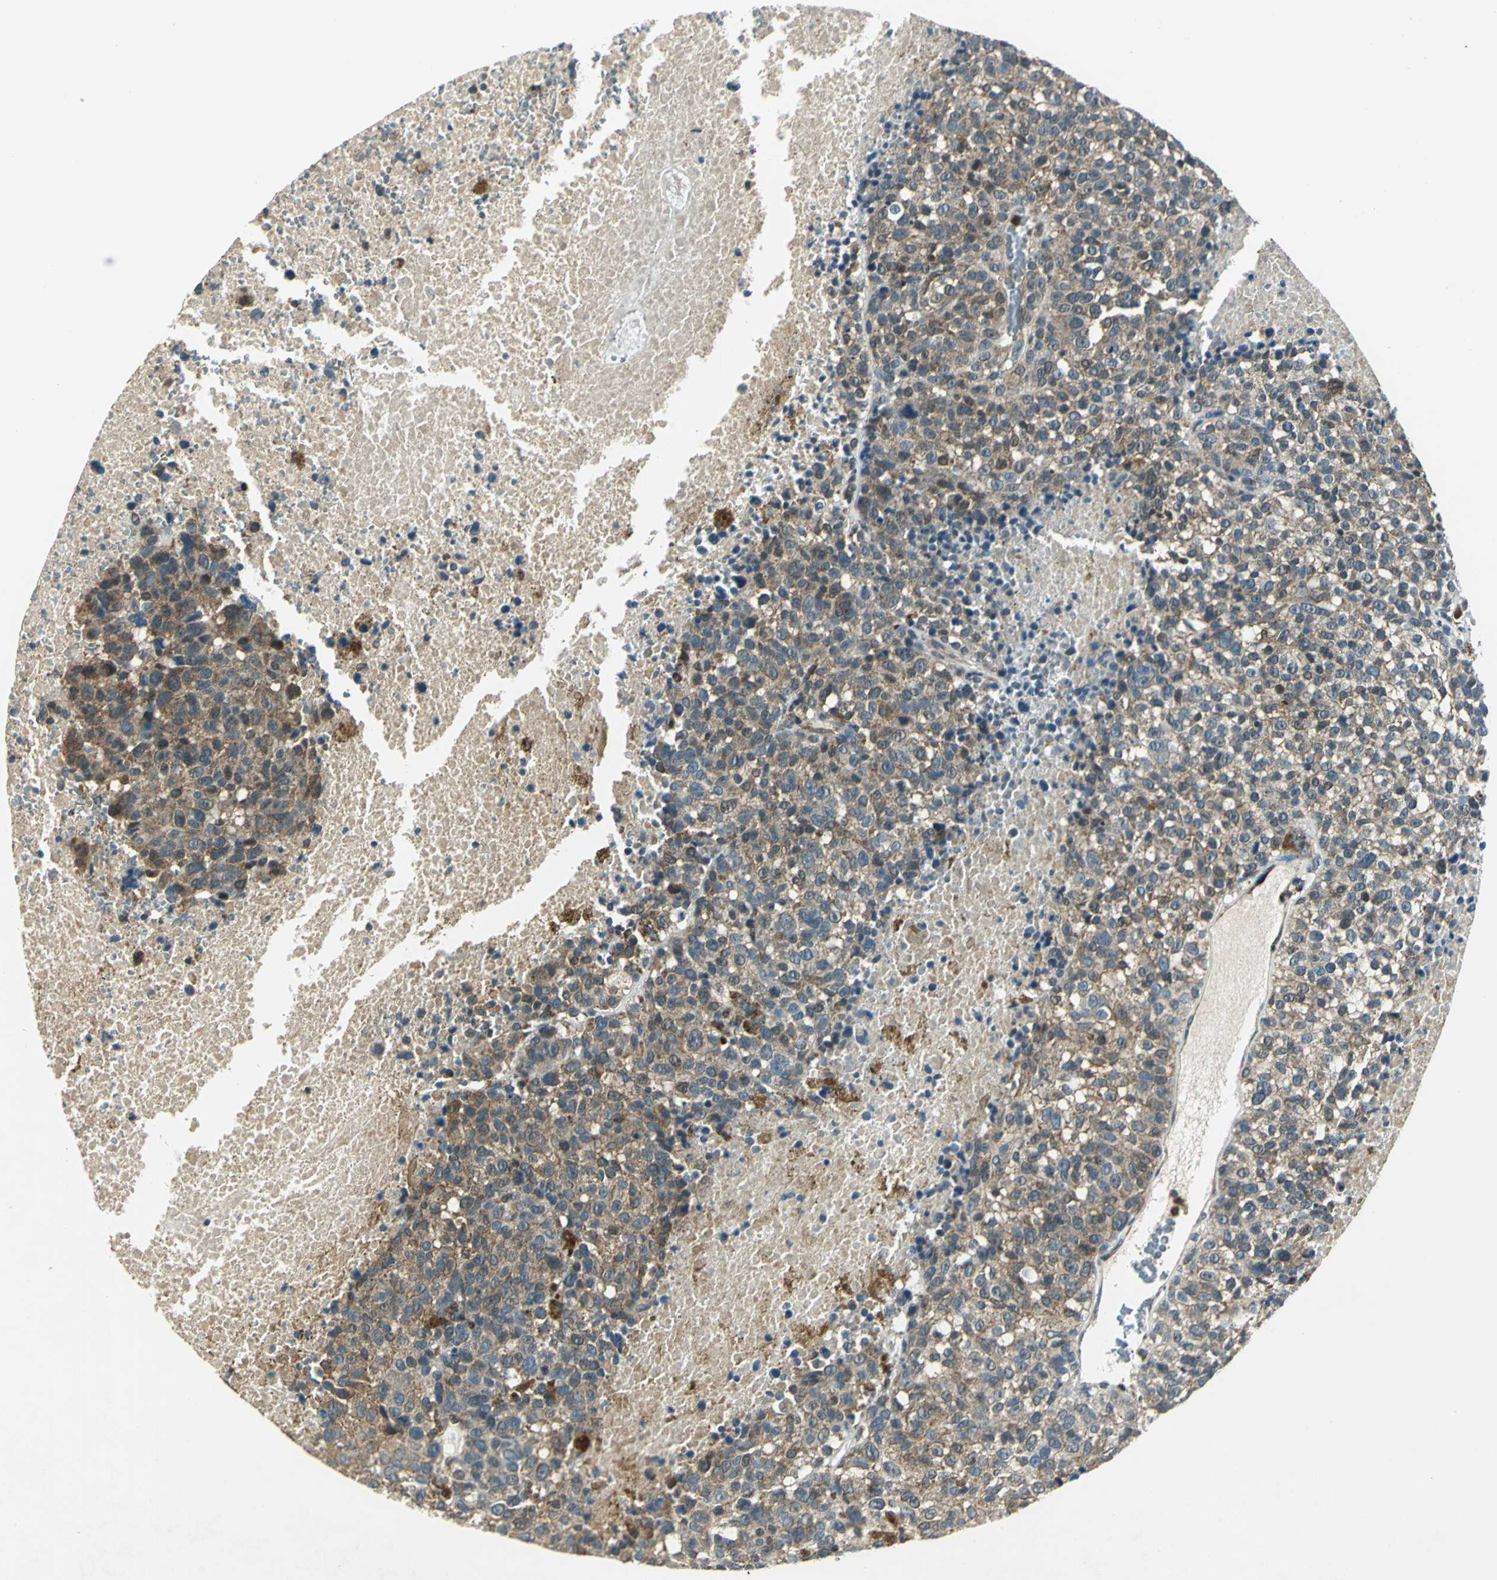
{"staining": {"intensity": "moderate", "quantity": ">75%", "location": "cytoplasmic/membranous"}, "tissue": "melanoma", "cell_type": "Tumor cells", "image_type": "cancer", "snomed": [{"axis": "morphology", "description": "Malignant melanoma, Metastatic site"}, {"axis": "topography", "description": "Cerebral cortex"}], "caption": "This is a micrograph of immunohistochemistry staining of melanoma, which shows moderate staining in the cytoplasmic/membranous of tumor cells.", "gene": "NUDT2", "patient": {"sex": "female", "age": 52}}